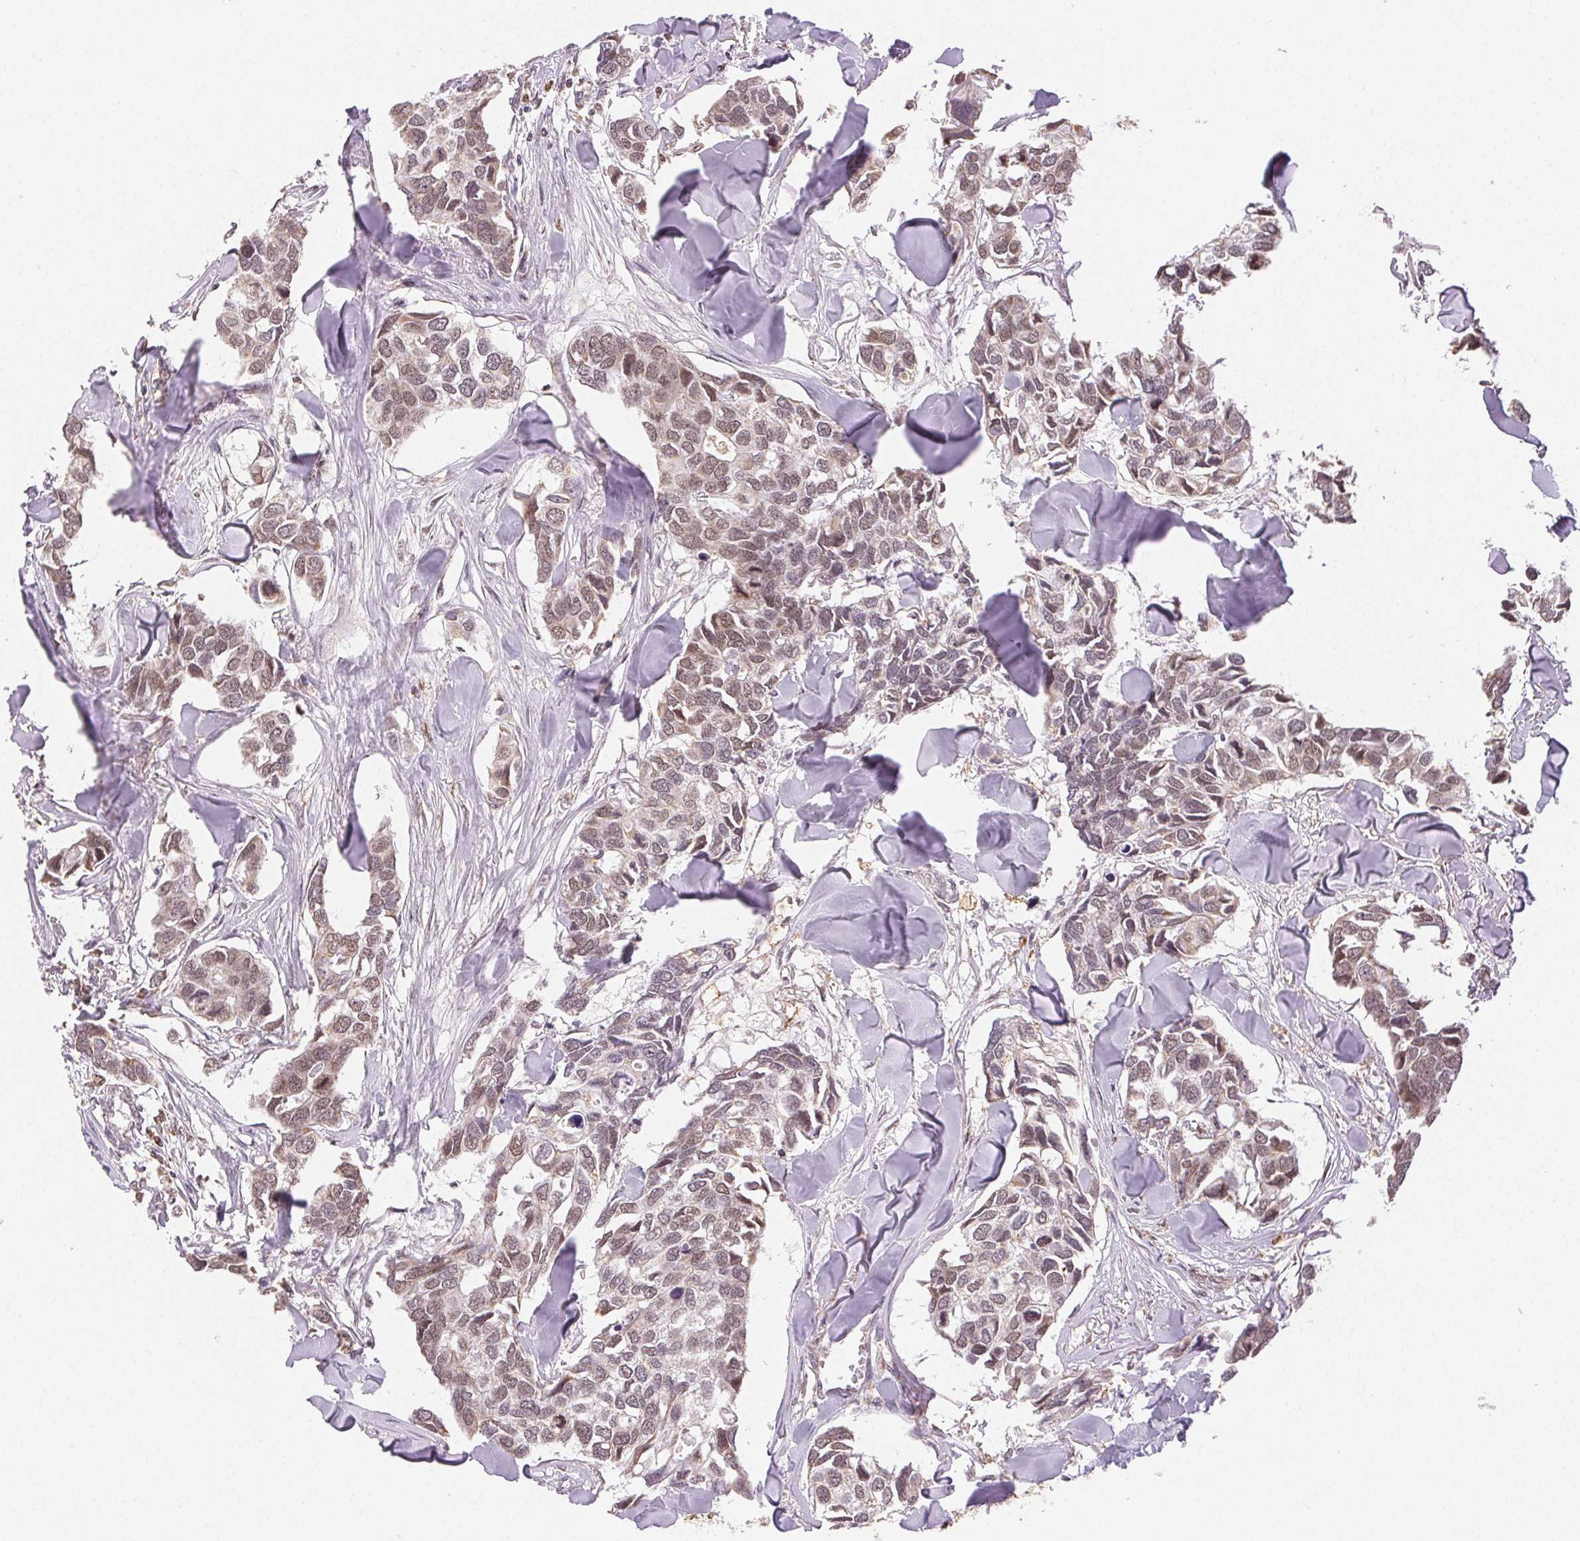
{"staining": {"intensity": "weak", "quantity": ">75%", "location": "nuclear"}, "tissue": "breast cancer", "cell_type": "Tumor cells", "image_type": "cancer", "snomed": [{"axis": "morphology", "description": "Duct carcinoma"}, {"axis": "topography", "description": "Breast"}], "caption": "Immunohistochemical staining of human breast cancer shows weak nuclear protein staining in approximately >75% of tumor cells.", "gene": "PIWIL4", "patient": {"sex": "female", "age": 83}}